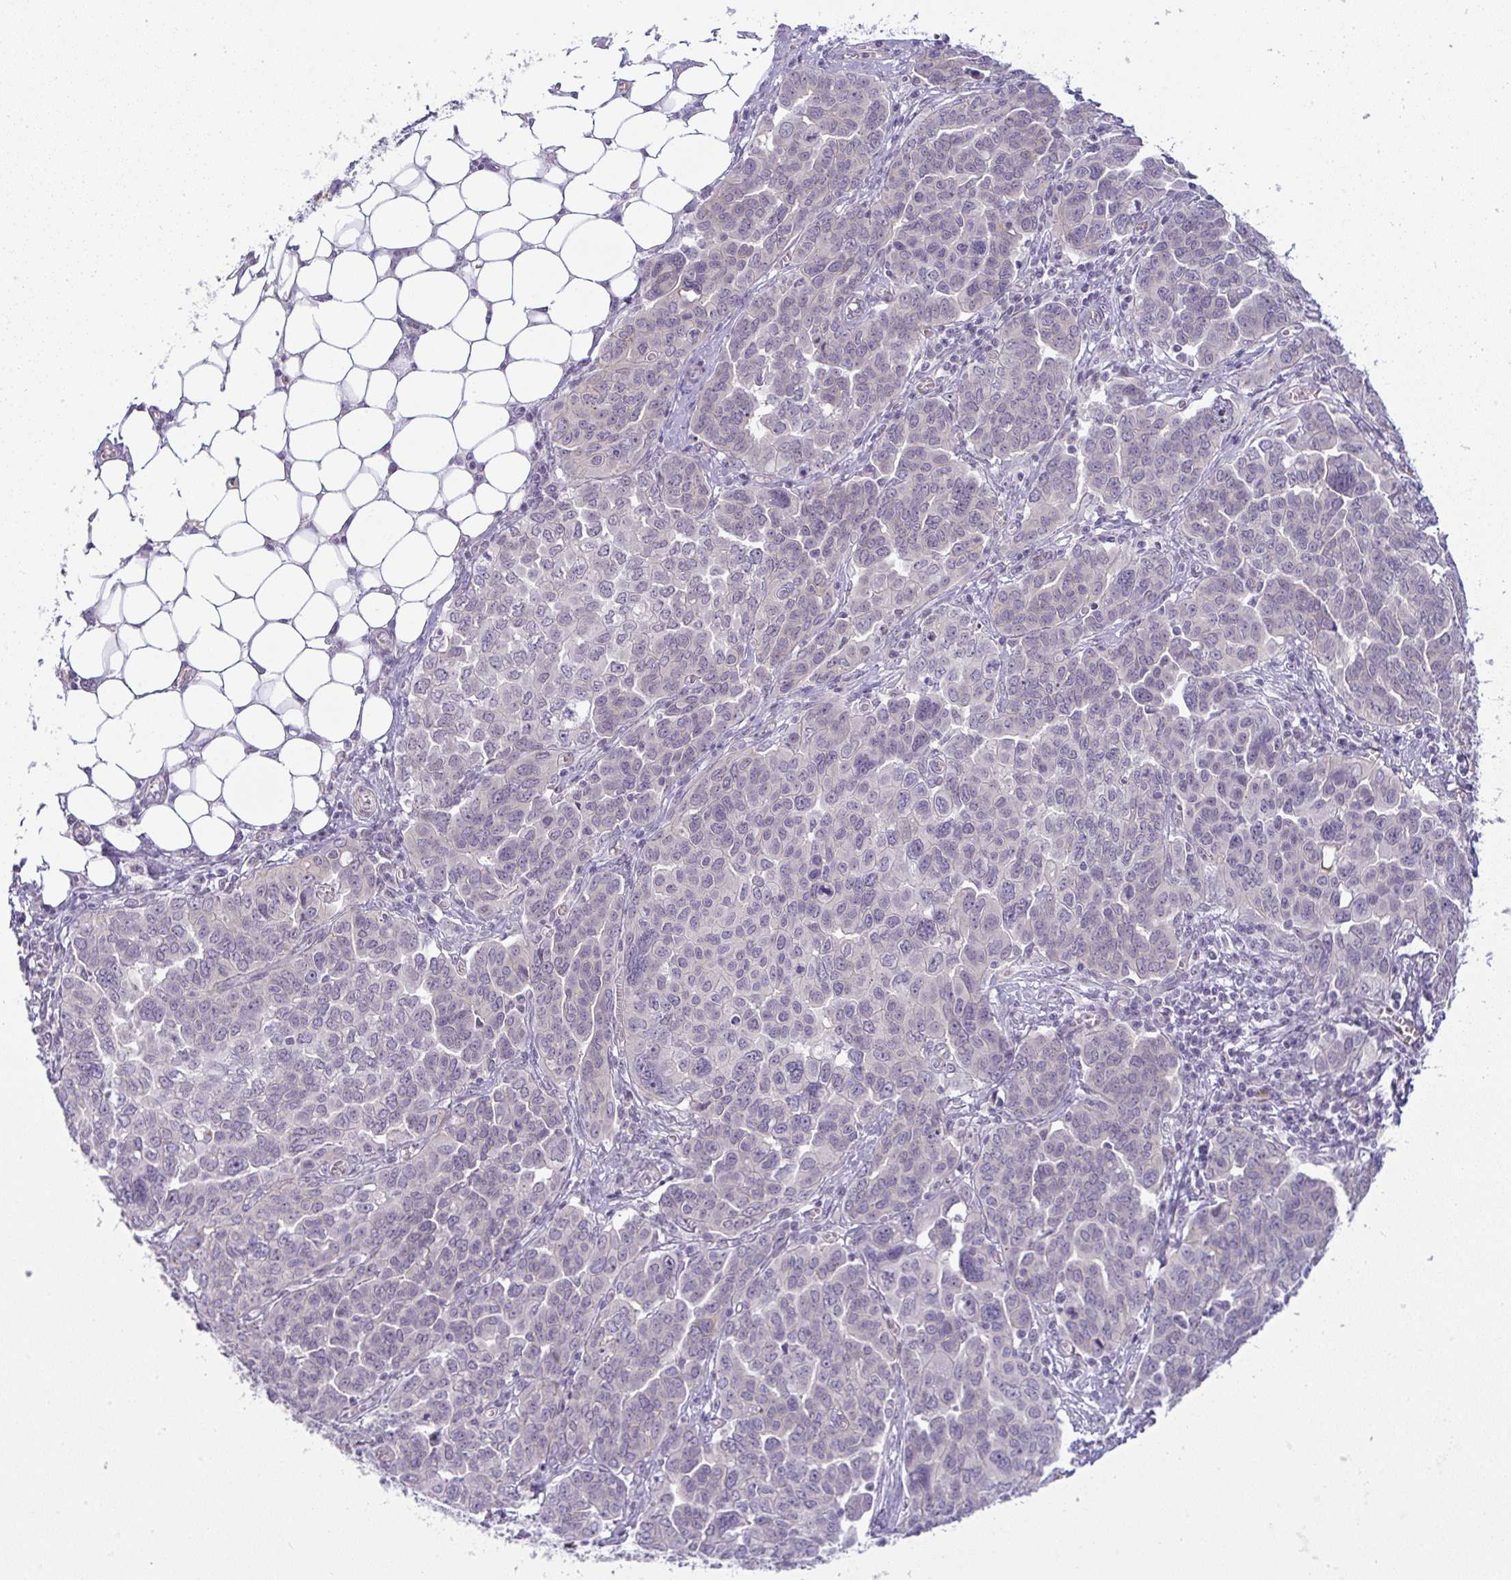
{"staining": {"intensity": "negative", "quantity": "none", "location": "none"}, "tissue": "ovarian cancer", "cell_type": "Tumor cells", "image_type": "cancer", "snomed": [{"axis": "morphology", "description": "Cystadenocarcinoma, serous, NOS"}, {"axis": "topography", "description": "Ovary"}], "caption": "A histopathology image of human serous cystadenocarcinoma (ovarian) is negative for staining in tumor cells. The staining is performed using DAB brown chromogen with nuclei counter-stained in using hematoxylin.", "gene": "DZIP1", "patient": {"sex": "female", "age": 59}}